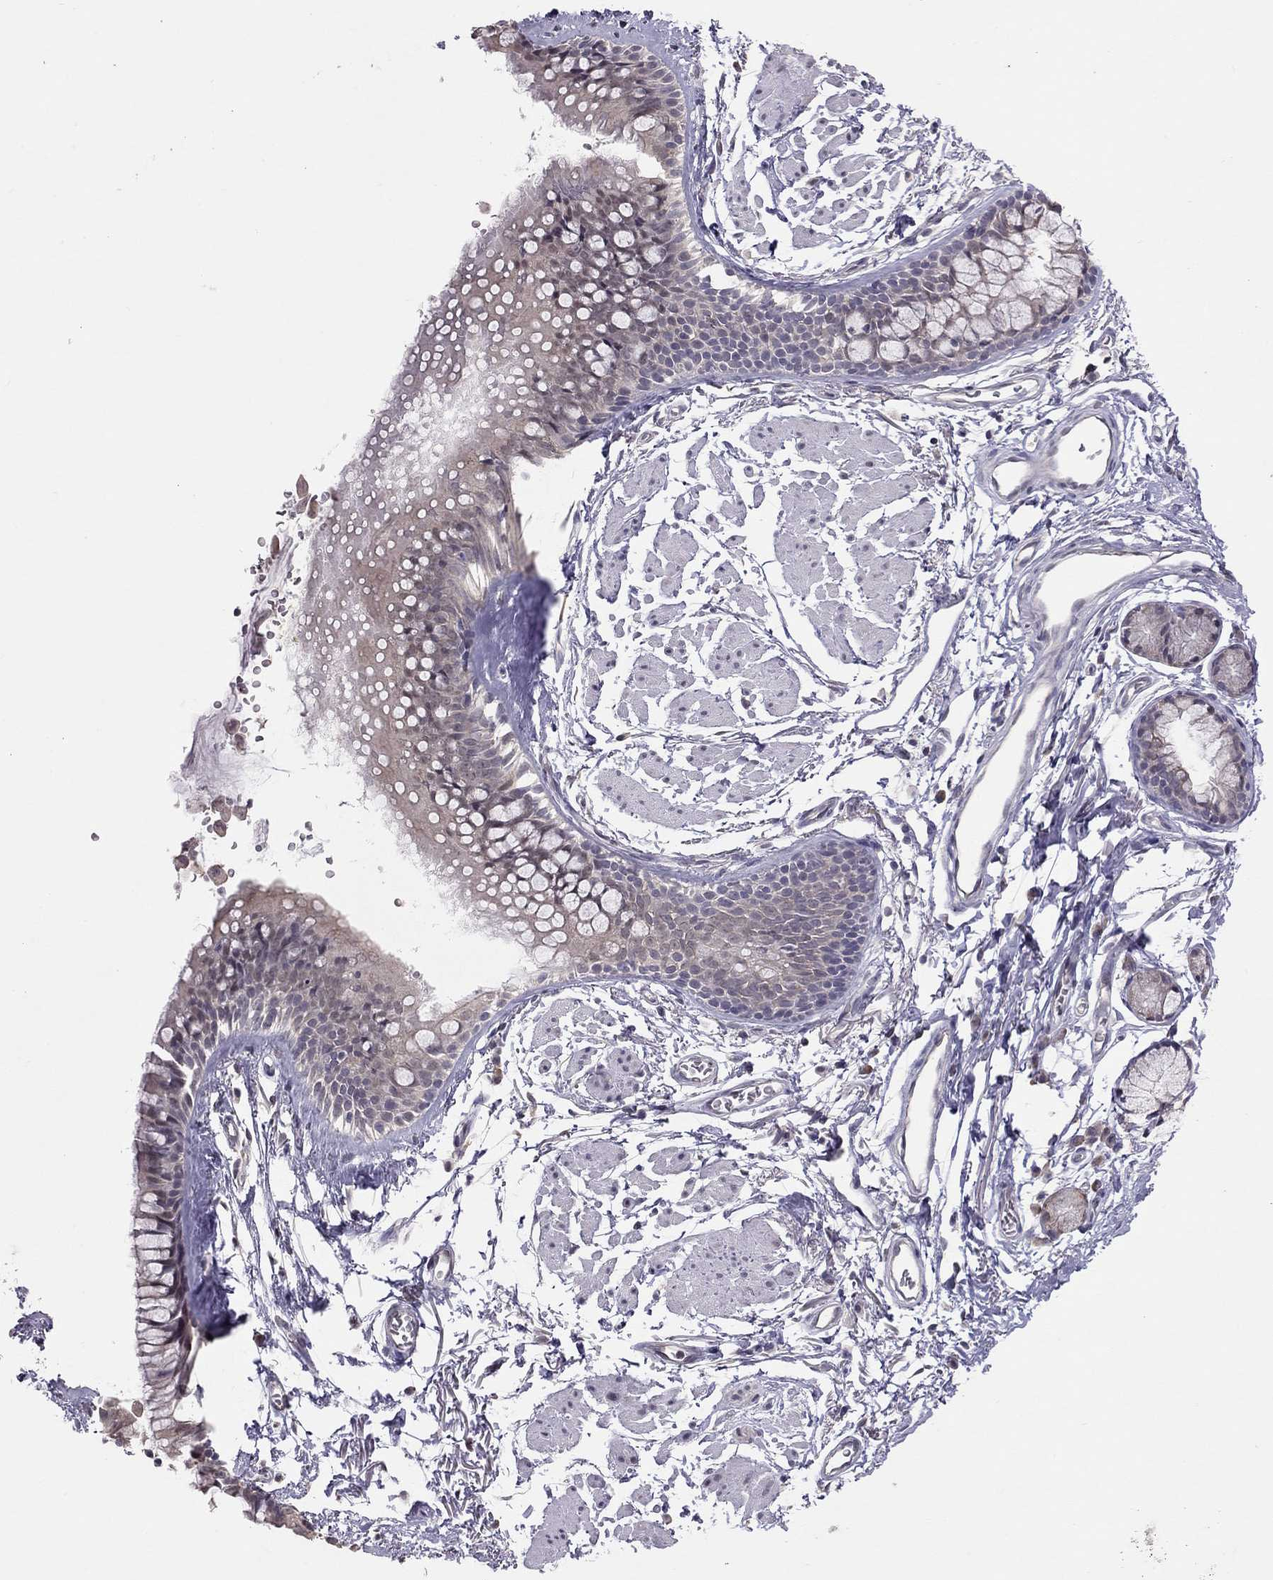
{"staining": {"intensity": "negative", "quantity": "none", "location": "none"}, "tissue": "soft tissue", "cell_type": "Fibroblasts", "image_type": "normal", "snomed": [{"axis": "morphology", "description": "Normal tissue, NOS"}, {"axis": "topography", "description": "Cartilage tissue"}, {"axis": "topography", "description": "Bronchus"}], "caption": "Immunohistochemistry (IHC) image of unremarkable soft tissue stained for a protein (brown), which demonstrates no expression in fibroblasts. (DAB (3,3'-diaminobenzidine) IHC with hematoxylin counter stain).", "gene": "HSF2BP", "patient": {"sex": "female", "age": 79}}